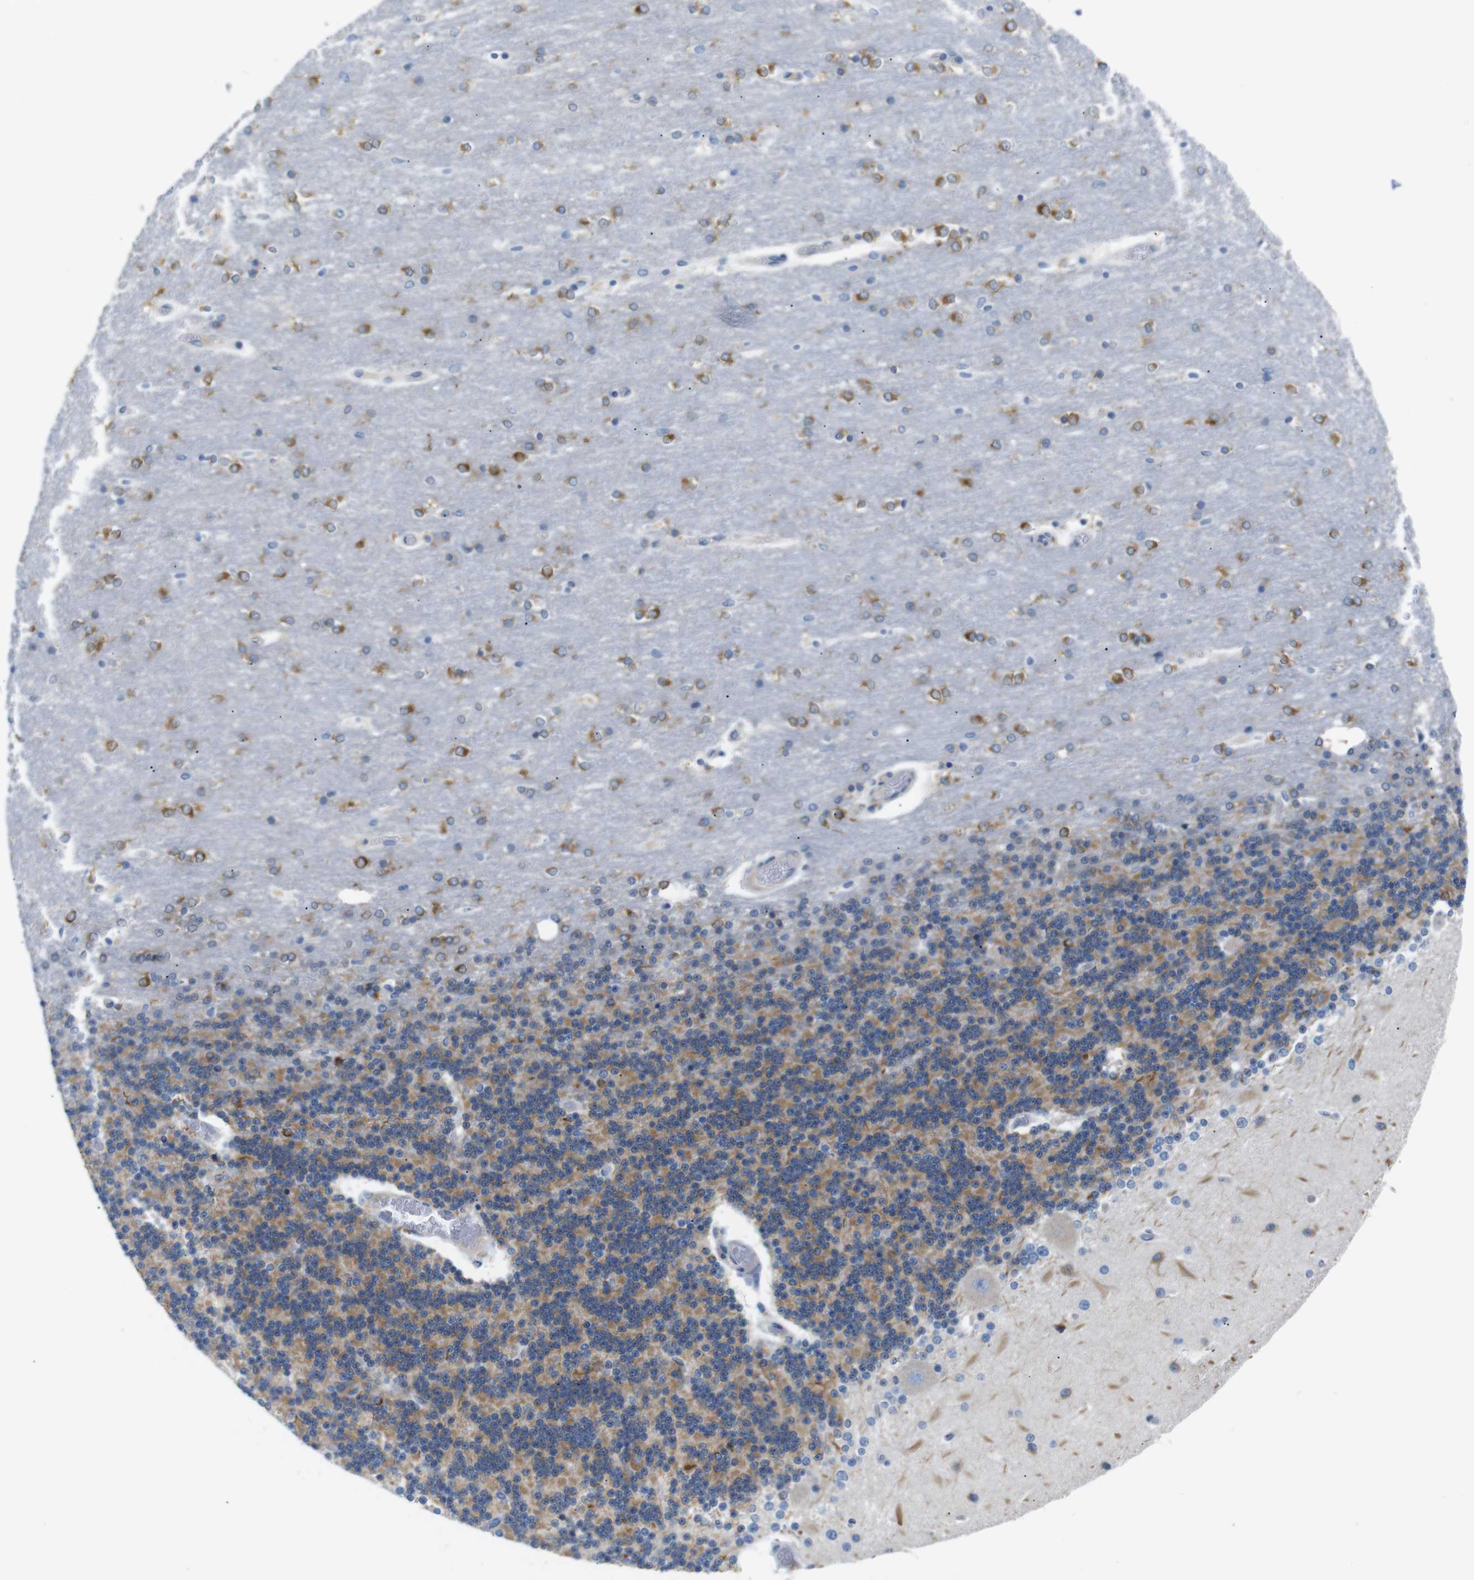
{"staining": {"intensity": "moderate", "quantity": "25%-75%", "location": "cytoplasmic/membranous"}, "tissue": "cerebellum", "cell_type": "Cells in granular layer", "image_type": "normal", "snomed": [{"axis": "morphology", "description": "Normal tissue, NOS"}, {"axis": "topography", "description": "Cerebellum"}], "caption": "A brown stain shows moderate cytoplasmic/membranous positivity of a protein in cells in granular layer of normal cerebellum.", "gene": "DCP1A", "patient": {"sex": "female", "age": 54}}